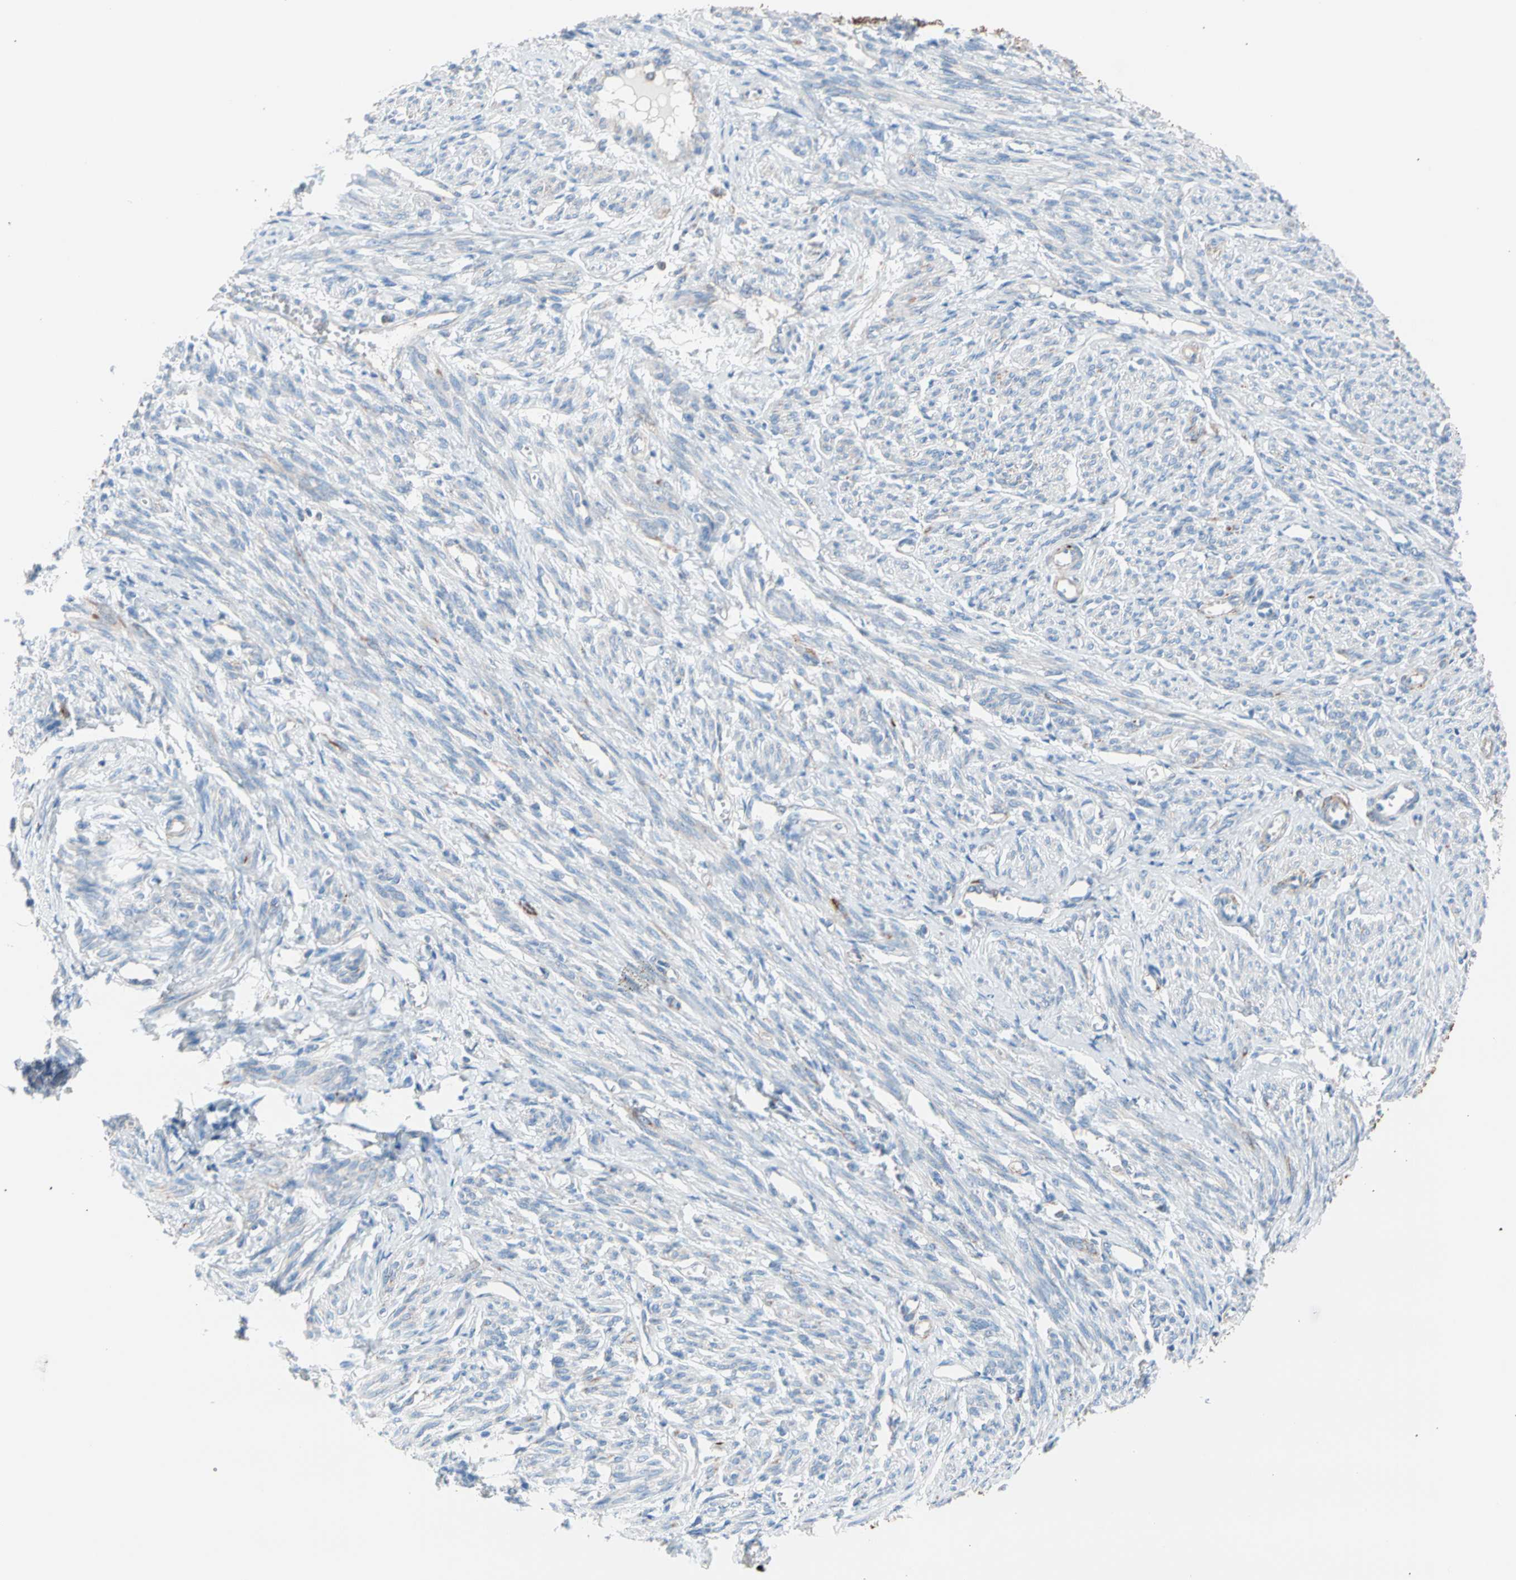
{"staining": {"intensity": "moderate", "quantity": "<25%", "location": "cytoplasmic/membranous"}, "tissue": "smooth muscle", "cell_type": "Smooth muscle cells", "image_type": "normal", "snomed": [{"axis": "morphology", "description": "Normal tissue, NOS"}, {"axis": "topography", "description": "Smooth muscle"}], "caption": "Protein staining of unremarkable smooth muscle exhibits moderate cytoplasmic/membranous positivity in about <25% of smooth muscle cells. Immunohistochemistry (ihc) stains the protein in brown and the nuclei are stained blue.", "gene": "HK1", "patient": {"sex": "female", "age": 65}}